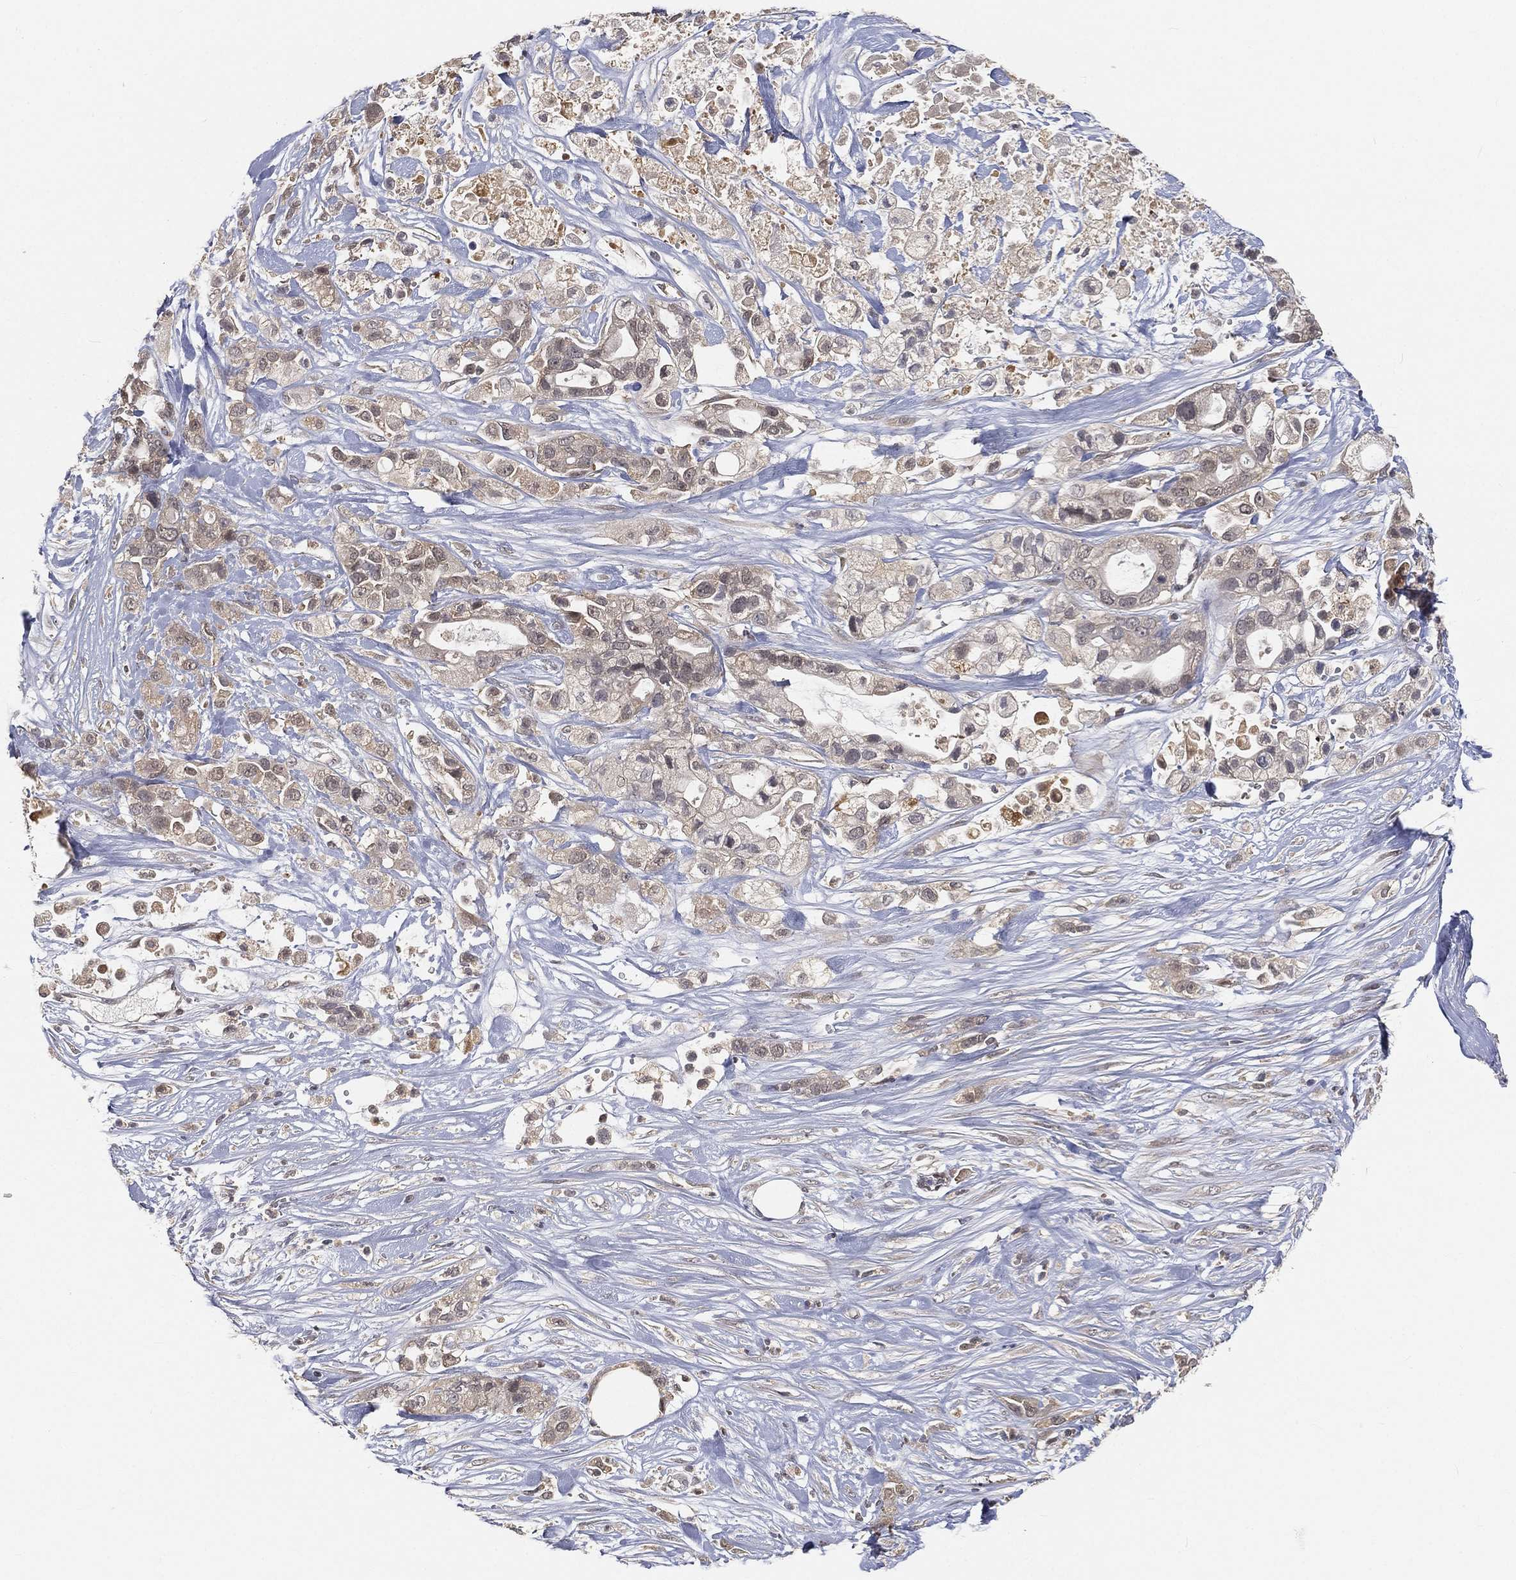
{"staining": {"intensity": "weak", "quantity": "<25%", "location": "cytoplasmic/membranous"}, "tissue": "pancreatic cancer", "cell_type": "Tumor cells", "image_type": "cancer", "snomed": [{"axis": "morphology", "description": "Adenocarcinoma, NOS"}, {"axis": "topography", "description": "Pancreas"}], "caption": "IHC image of neoplastic tissue: human pancreatic cancer (adenocarcinoma) stained with DAB (3,3'-diaminobenzidine) displays no significant protein positivity in tumor cells.", "gene": "MAPK1", "patient": {"sex": "male", "age": 44}}